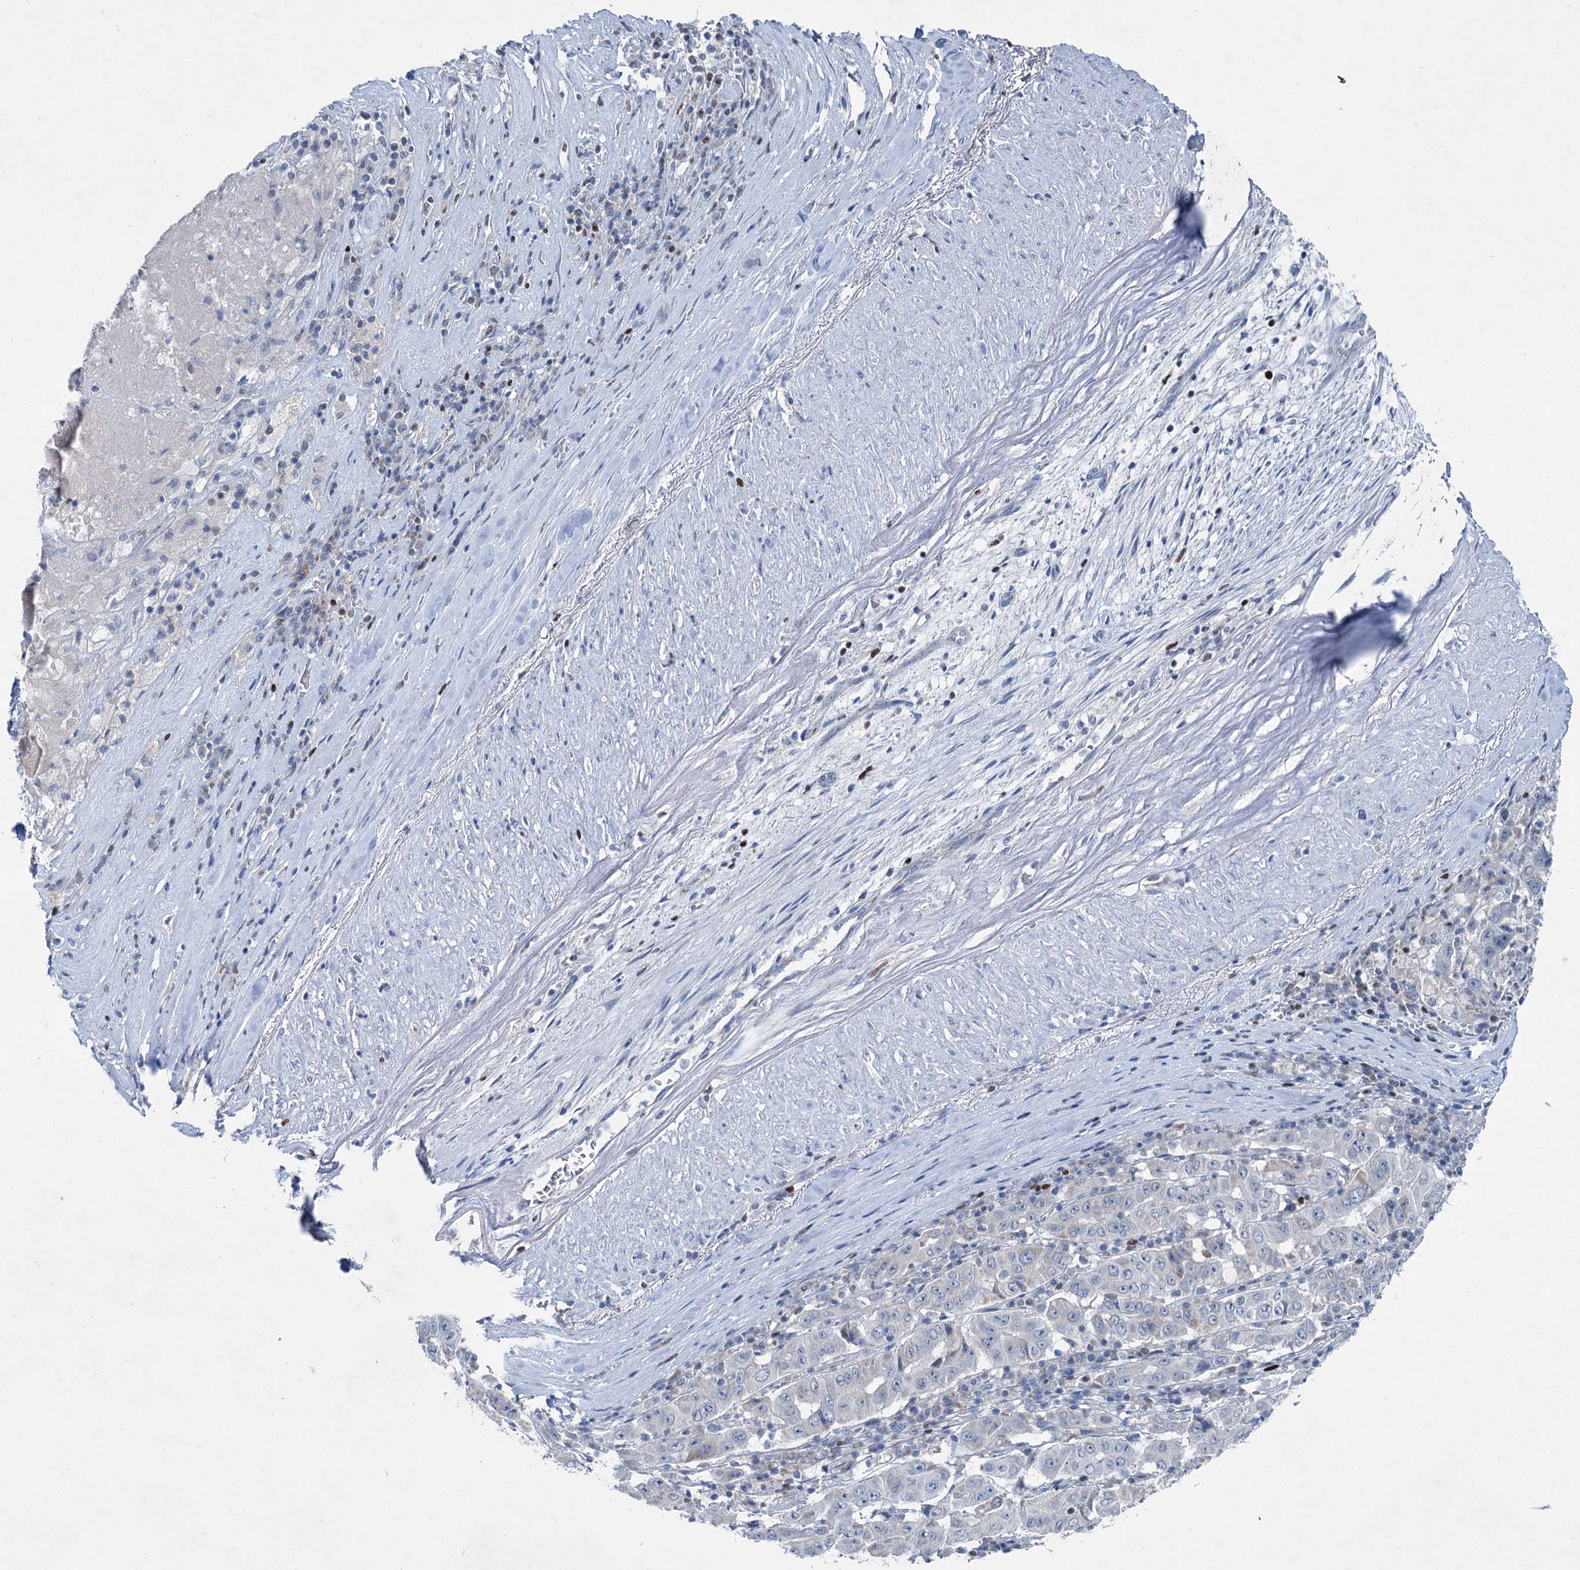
{"staining": {"intensity": "weak", "quantity": "<25%", "location": "cytoplasmic/membranous"}, "tissue": "pancreatic cancer", "cell_type": "Tumor cells", "image_type": "cancer", "snomed": [{"axis": "morphology", "description": "Adenocarcinoma, NOS"}, {"axis": "topography", "description": "Pancreas"}], "caption": "IHC image of pancreatic cancer stained for a protein (brown), which shows no staining in tumor cells. The staining was performed using DAB to visualize the protein expression in brown, while the nuclei were stained in blue with hematoxylin (Magnification: 20x).", "gene": "ELP4", "patient": {"sex": "male", "age": 63}}